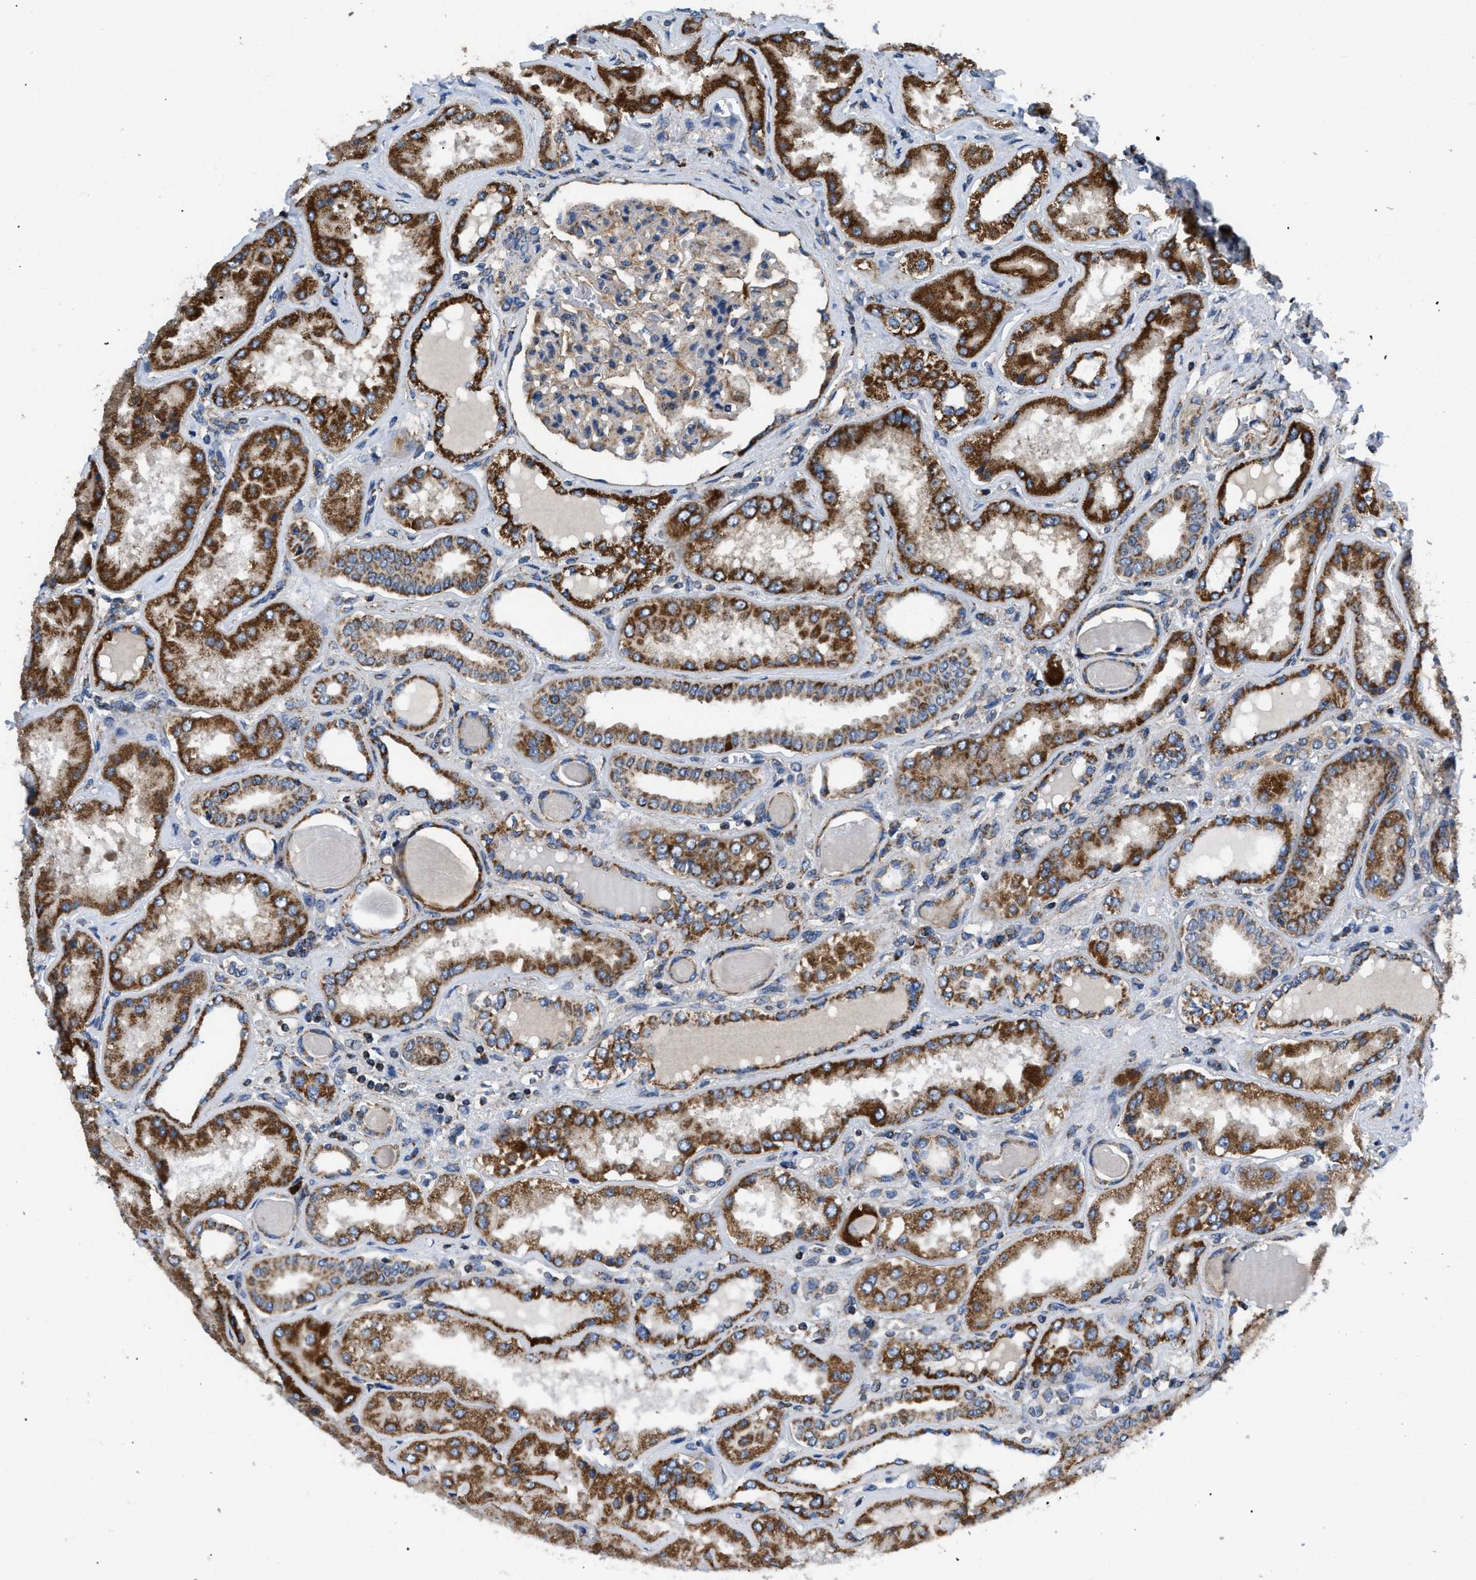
{"staining": {"intensity": "moderate", "quantity": ">75%", "location": "cytoplasmic/membranous"}, "tissue": "kidney", "cell_type": "Cells in glomeruli", "image_type": "normal", "snomed": [{"axis": "morphology", "description": "Normal tissue, NOS"}, {"axis": "topography", "description": "Kidney"}], "caption": "Immunohistochemistry (IHC) staining of normal kidney, which demonstrates medium levels of moderate cytoplasmic/membranous expression in about >75% of cells in glomeruli indicating moderate cytoplasmic/membranous protein expression. The staining was performed using DAB (3,3'-diaminobenzidine) (brown) for protein detection and nuclei were counterstained in hematoxylin (blue).", "gene": "OPTN", "patient": {"sex": "female", "age": 56}}